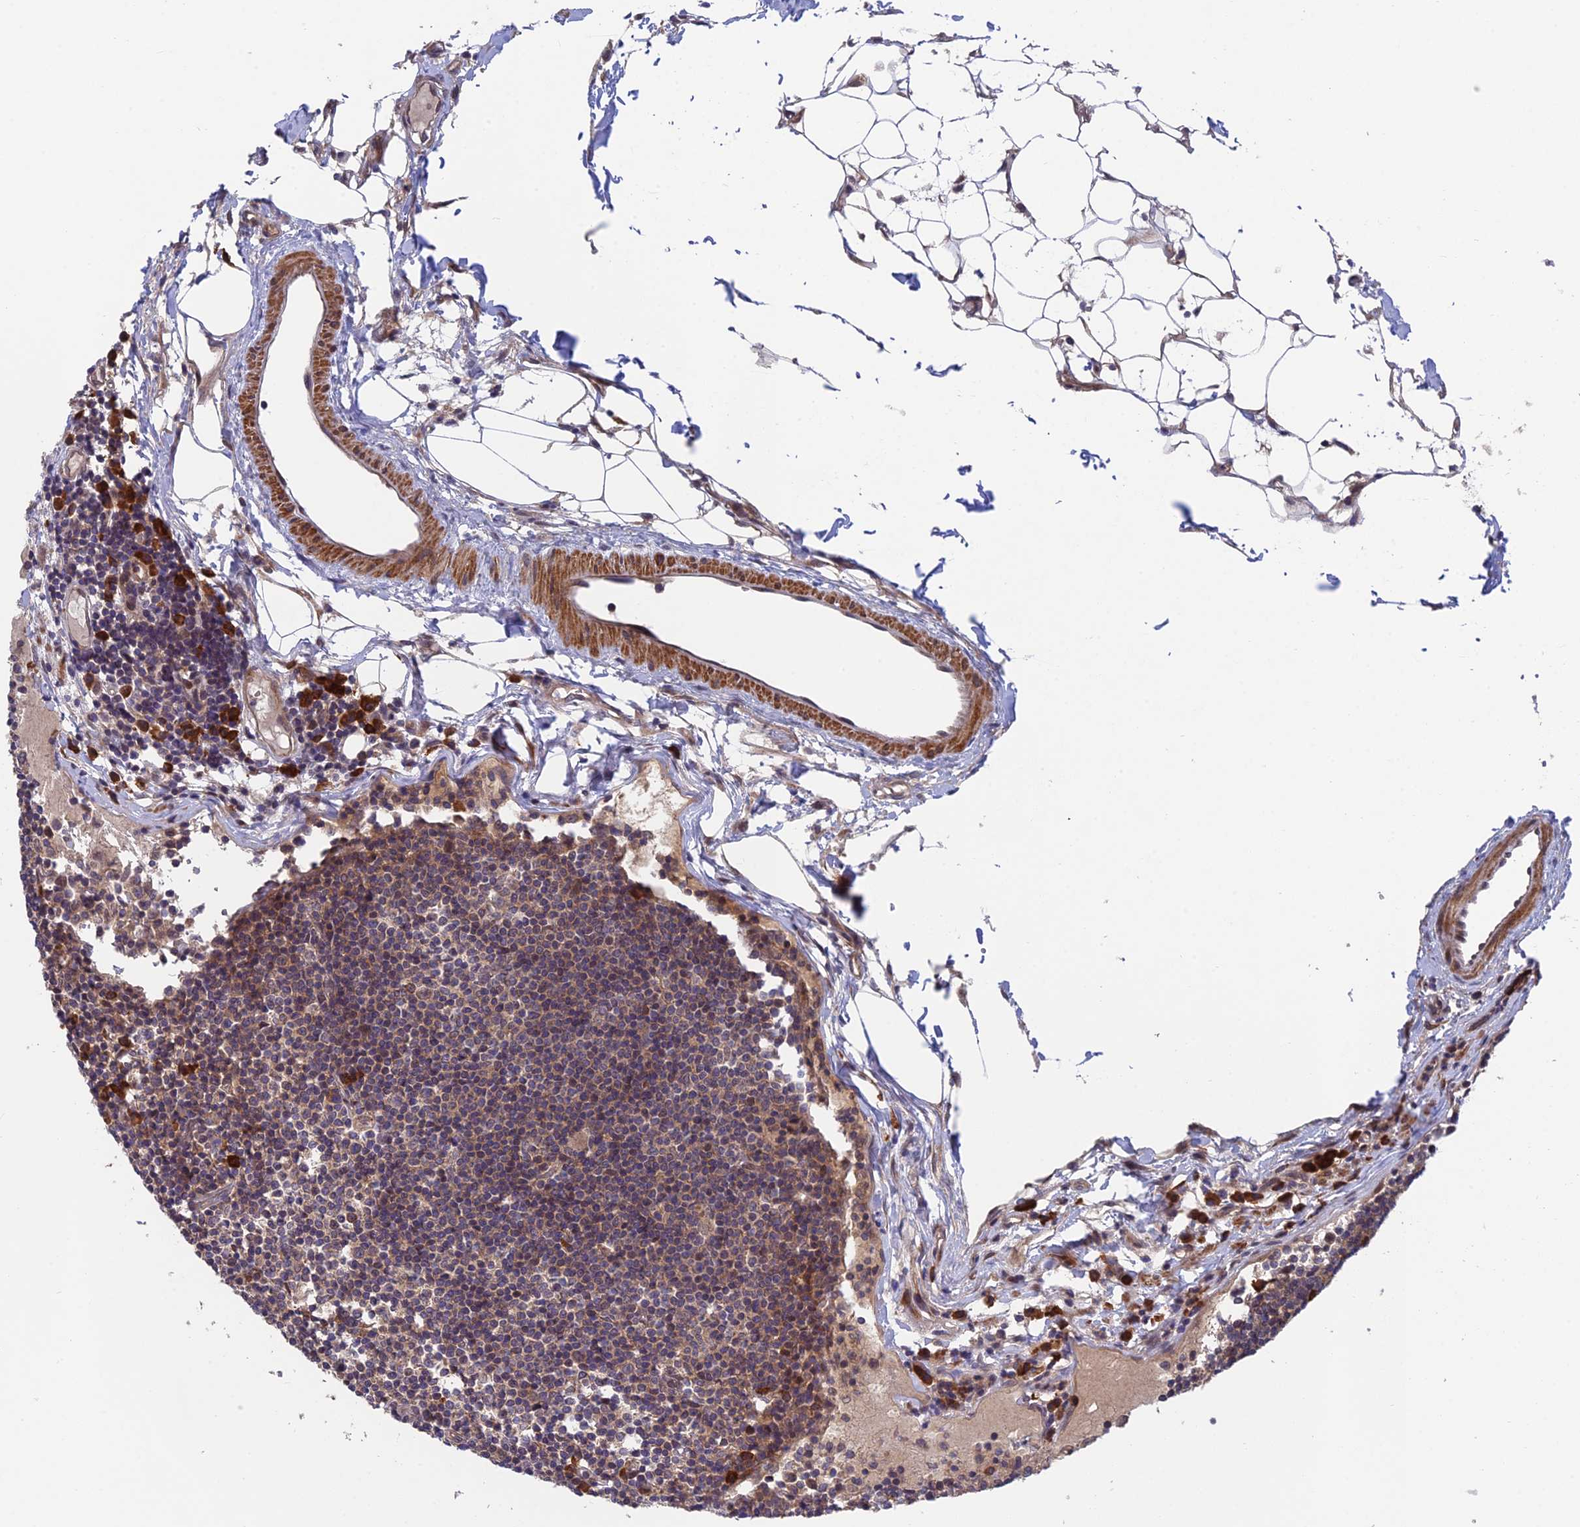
{"staining": {"intensity": "negative", "quantity": "none", "location": "none"}, "tissue": "lymph node", "cell_type": "Germinal center cells", "image_type": "normal", "snomed": [{"axis": "morphology", "description": "Normal tissue, NOS"}, {"axis": "topography", "description": "Lymph node"}], "caption": "The histopathology image displays no staining of germinal center cells in normal lymph node. (Brightfield microscopy of DAB immunohistochemistry at high magnification).", "gene": "UROS", "patient": {"sex": "female", "age": 55}}